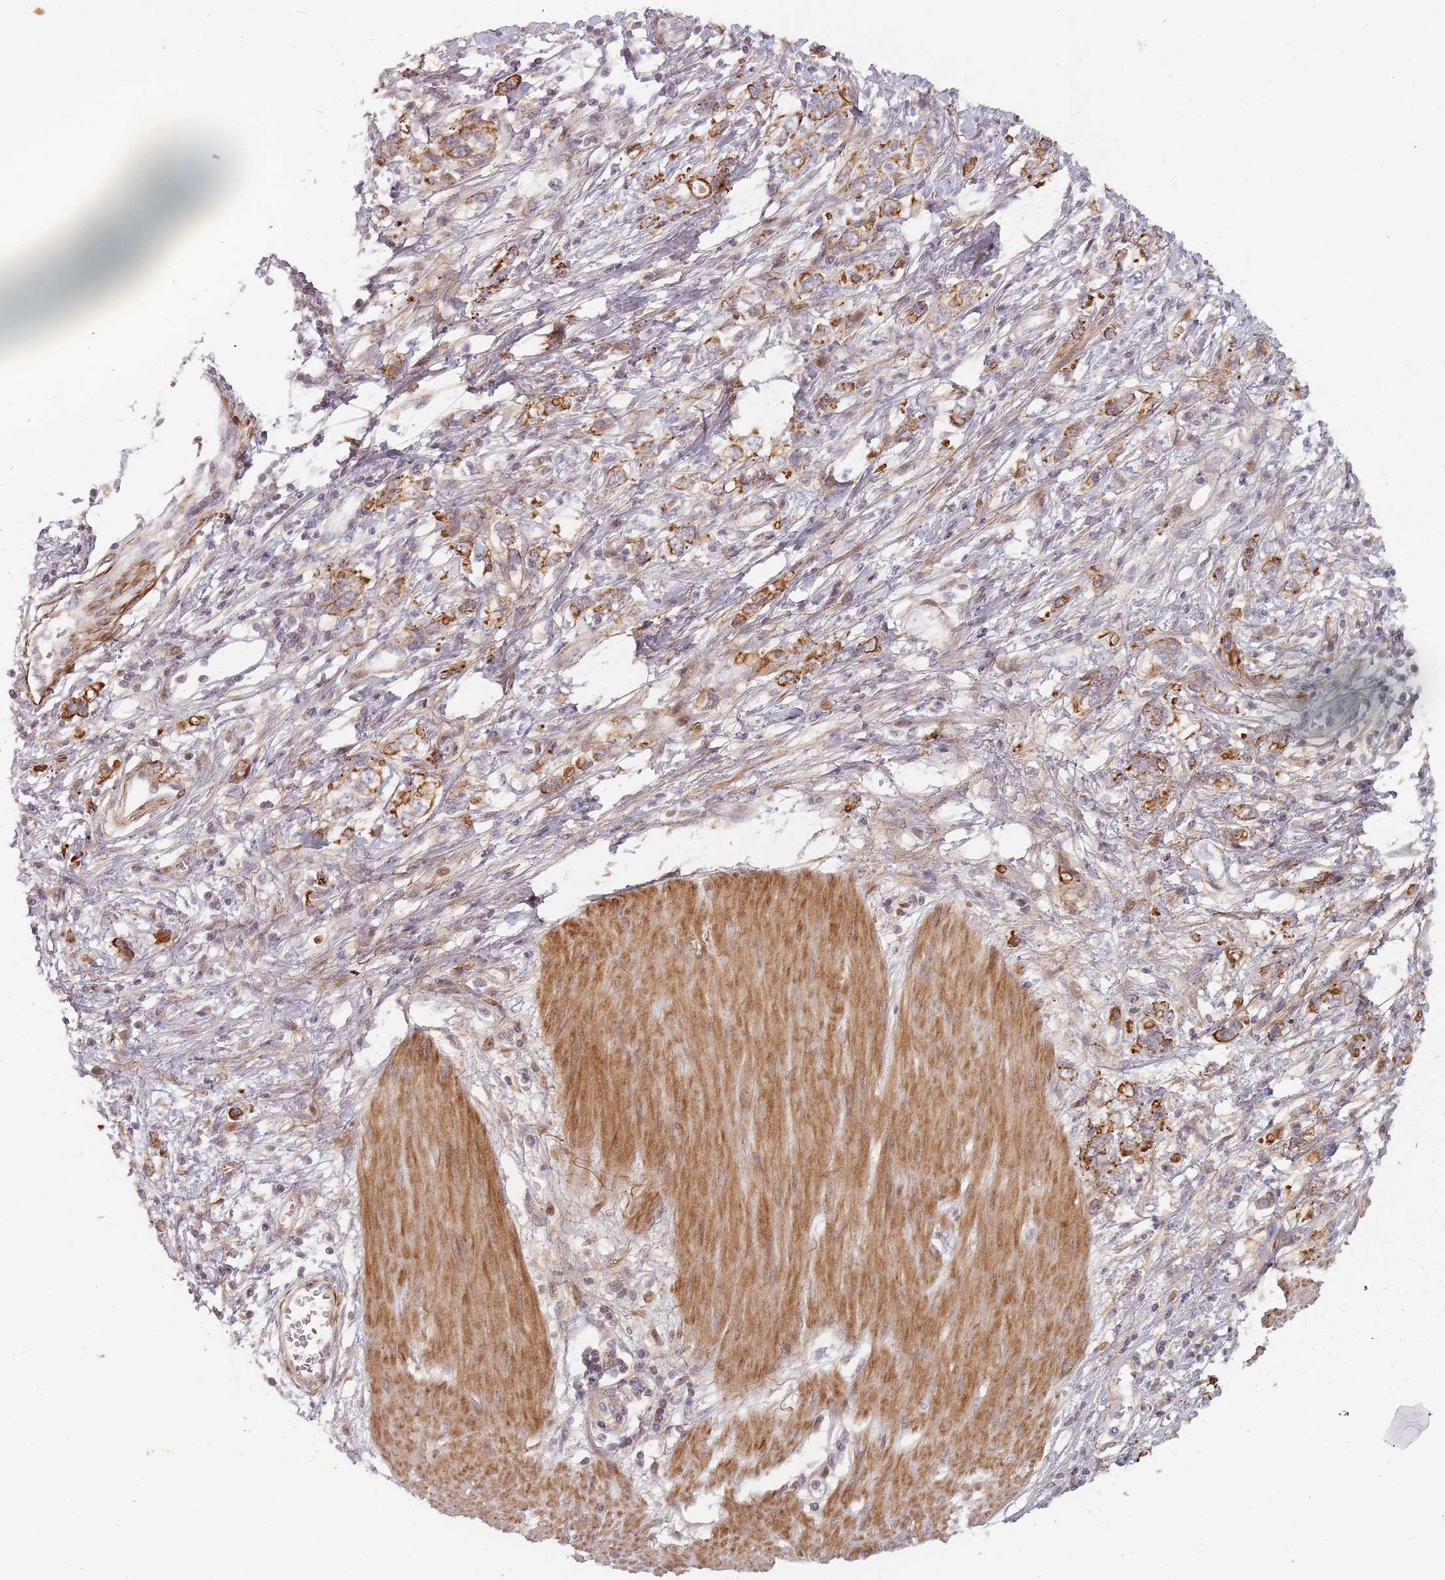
{"staining": {"intensity": "strong", "quantity": "25%-75%", "location": "cytoplasmic/membranous"}, "tissue": "stomach cancer", "cell_type": "Tumor cells", "image_type": "cancer", "snomed": [{"axis": "morphology", "description": "Adenocarcinoma, NOS"}, {"axis": "topography", "description": "Stomach"}], "caption": "Strong cytoplasmic/membranous expression is seen in approximately 25%-75% of tumor cells in stomach adenocarcinoma.", "gene": "RPS6KA2", "patient": {"sex": "female", "age": 76}}